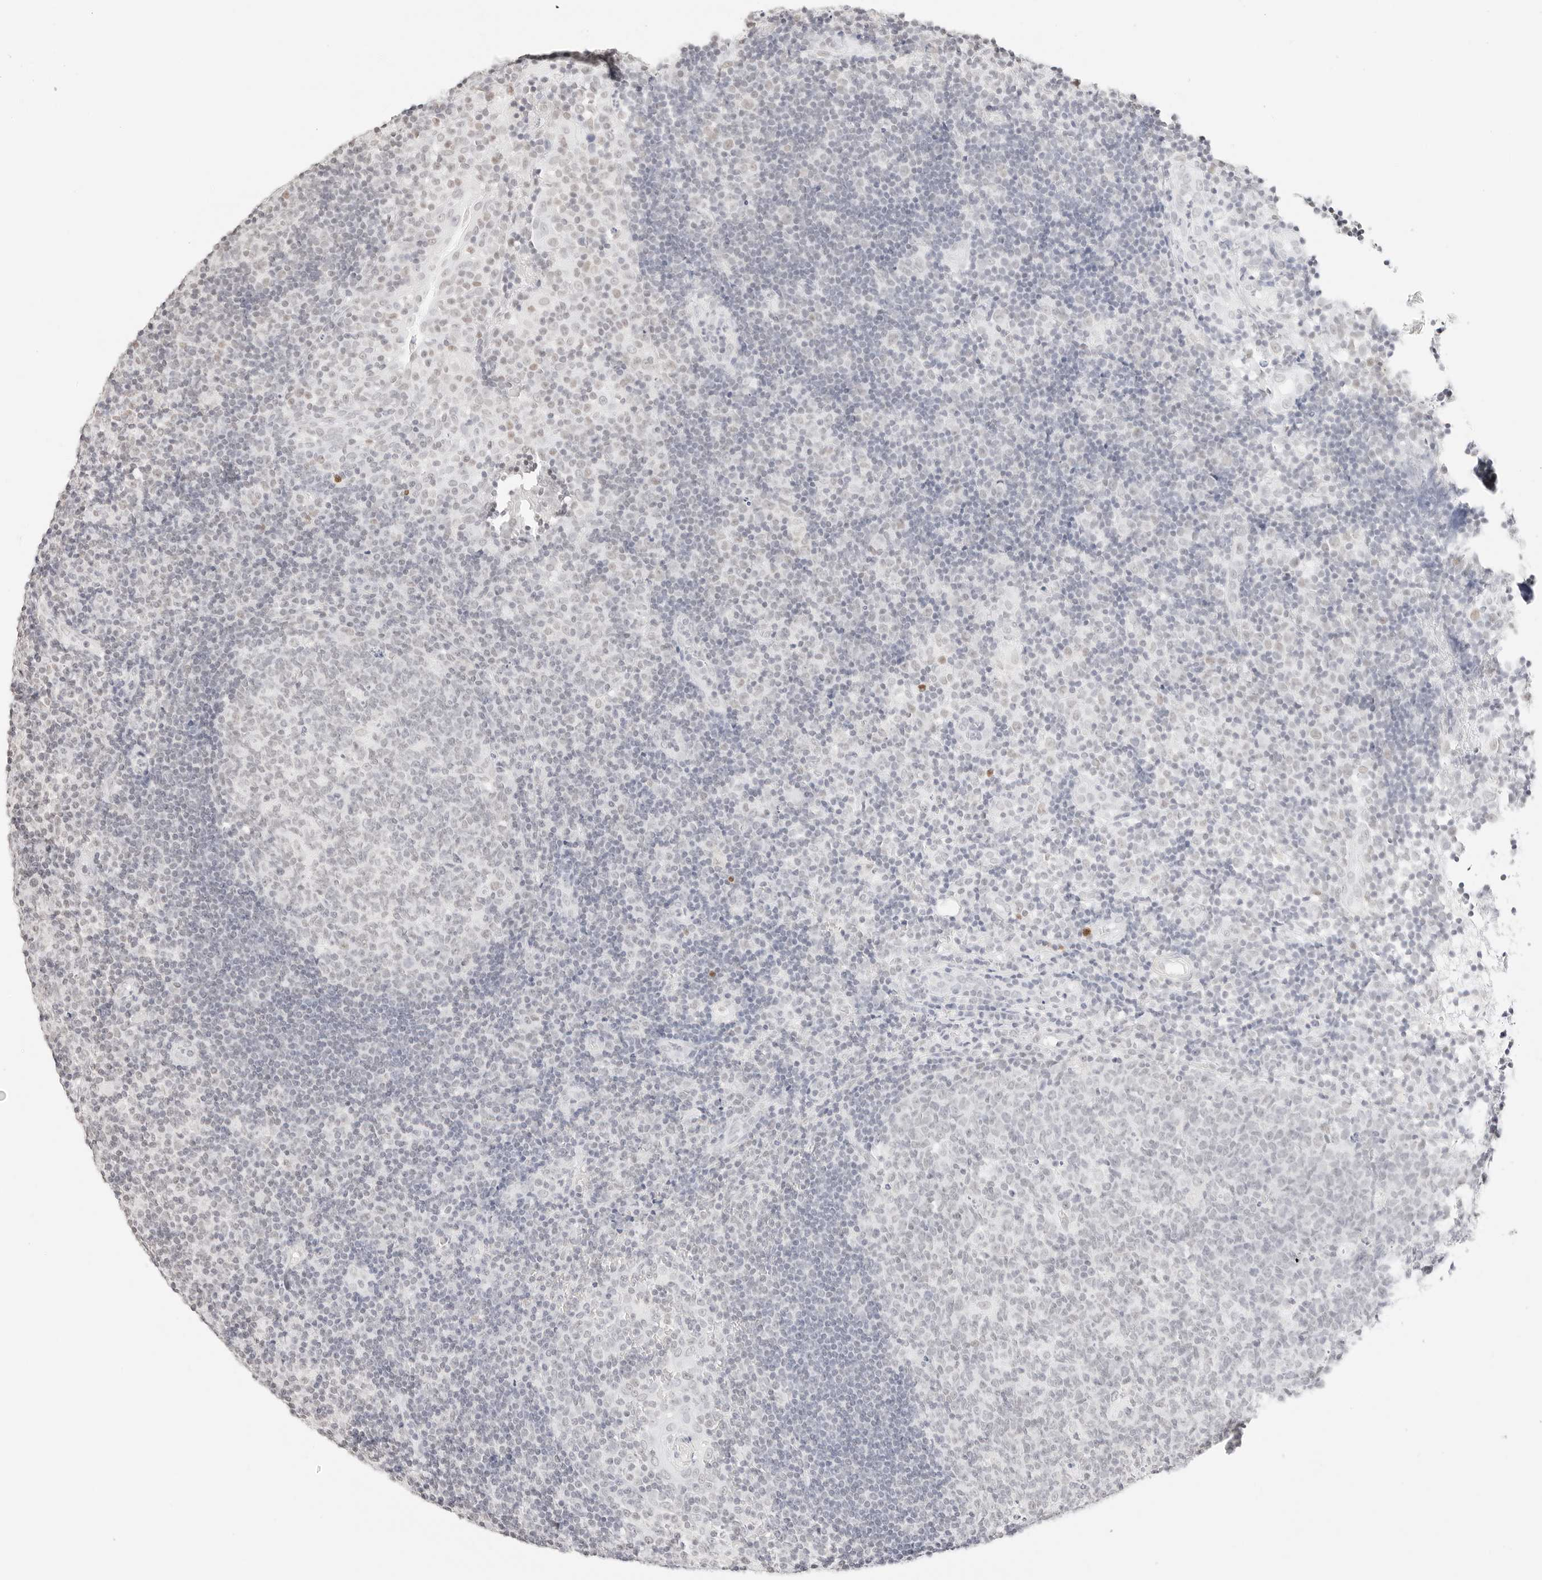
{"staining": {"intensity": "negative", "quantity": "none", "location": "none"}, "tissue": "tonsil", "cell_type": "Germinal center cells", "image_type": "normal", "snomed": [{"axis": "morphology", "description": "Normal tissue, NOS"}, {"axis": "topography", "description": "Tonsil"}], "caption": "Immunohistochemistry (IHC) of benign tonsil demonstrates no staining in germinal center cells. The staining is performed using DAB brown chromogen with nuclei counter-stained in using hematoxylin.", "gene": "FBLN5", "patient": {"sex": "female", "age": 40}}